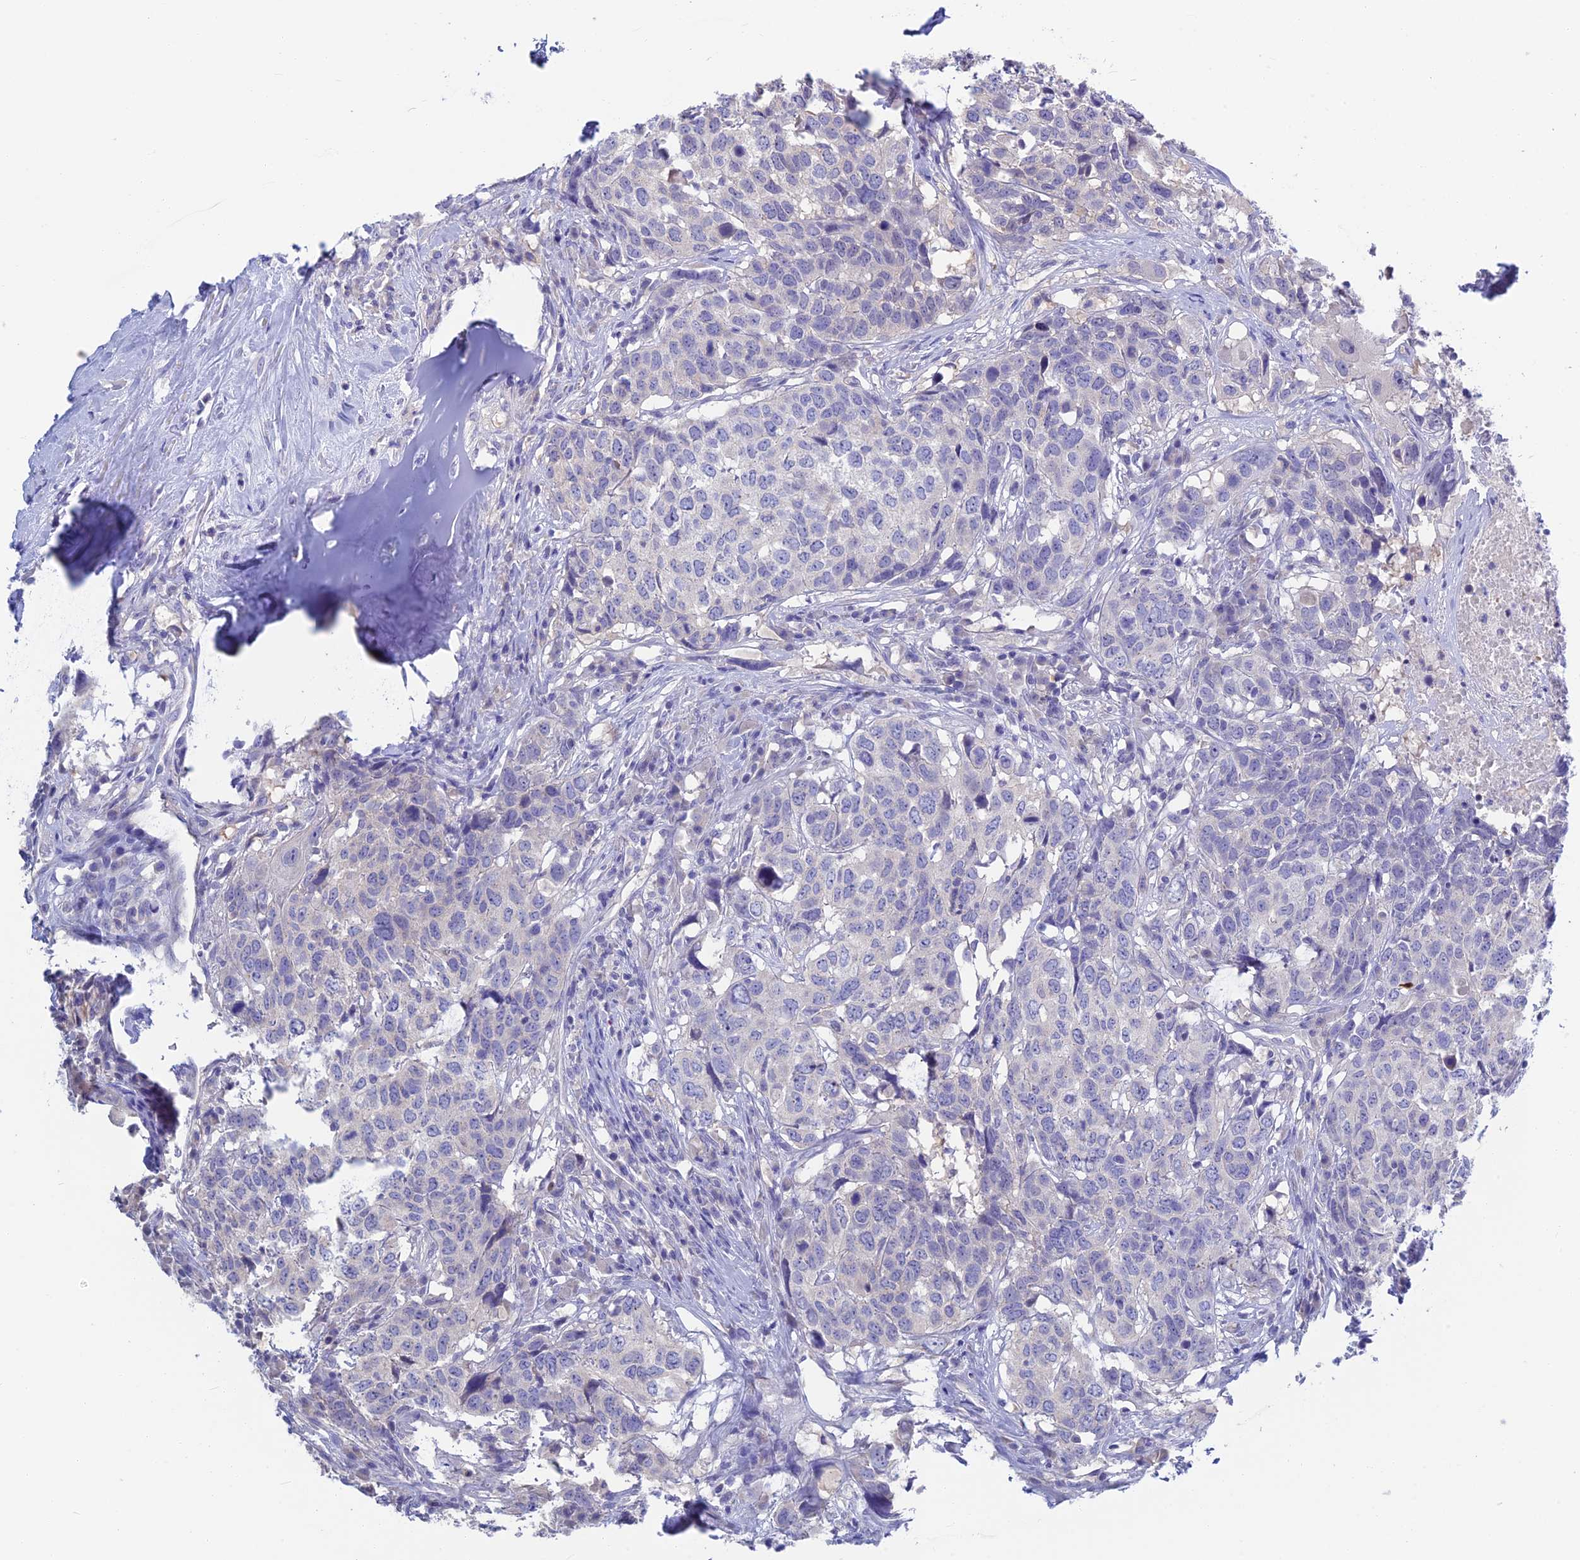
{"staining": {"intensity": "negative", "quantity": "none", "location": "none"}, "tissue": "head and neck cancer", "cell_type": "Tumor cells", "image_type": "cancer", "snomed": [{"axis": "morphology", "description": "Squamous cell carcinoma, NOS"}, {"axis": "topography", "description": "Head-Neck"}], "caption": "An IHC photomicrograph of head and neck squamous cell carcinoma is shown. There is no staining in tumor cells of head and neck squamous cell carcinoma. Nuclei are stained in blue.", "gene": "SNAP91", "patient": {"sex": "male", "age": 66}}